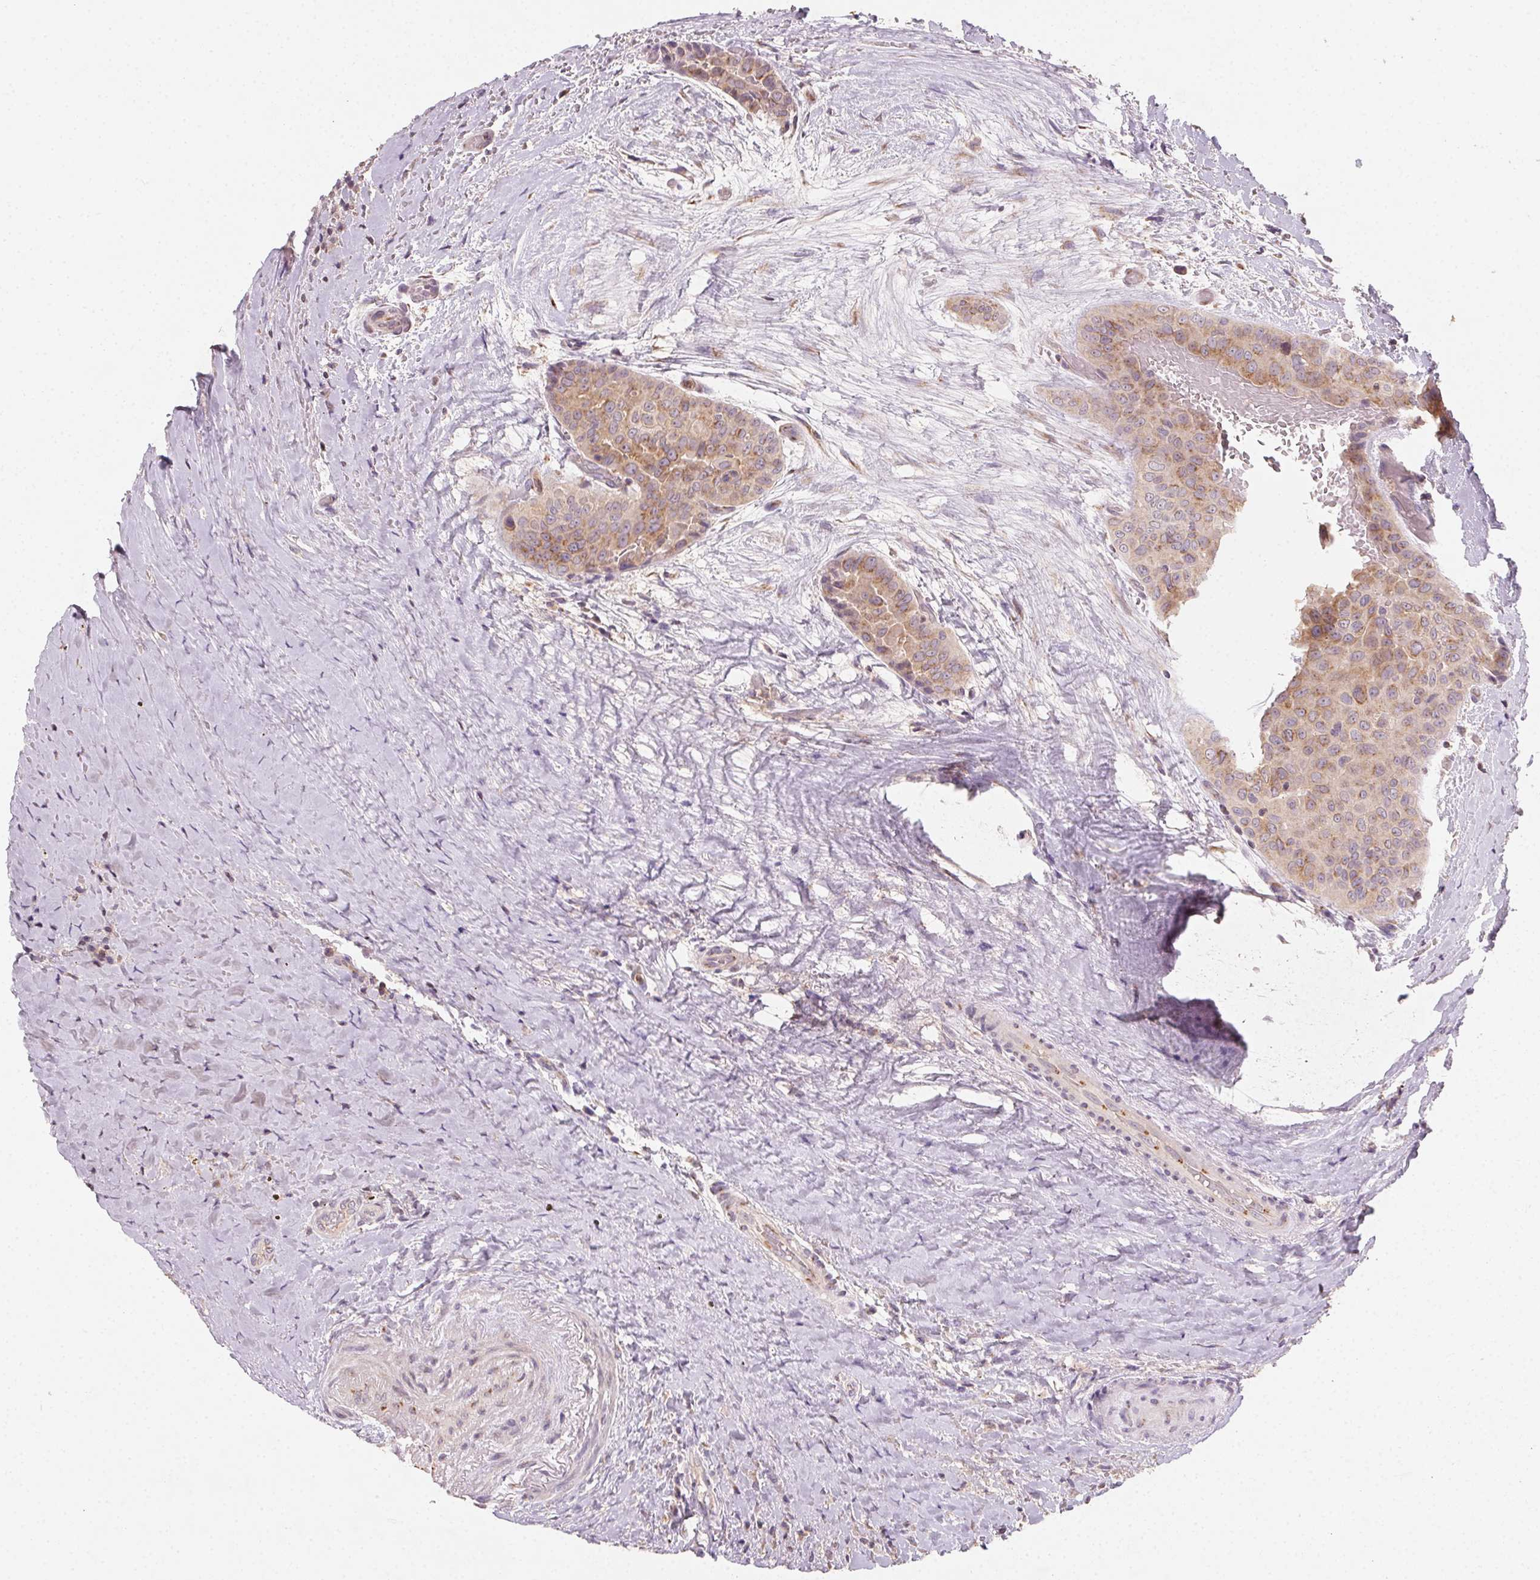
{"staining": {"intensity": "weak", "quantity": ">75%", "location": "cytoplasmic/membranous"}, "tissue": "thyroid cancer", "cell_type": "Tumor cells", "image_type": "cancer", "snomed": [{"axis": "morphology", "description": "Papillary adenocarcinoma, NOS"}, {"axis": "morphology", "description": "Papillary adenoma metastatic"}, {"axis": "topography", "description": "Thyroid gland"}], "caption": "This is a histology image of IHC staining of papillary adenoma metastatic (thyroid), which shows weak staining in the cytoplasmic/membranous of tumor cells.", "gene": "AP1S1", "patient": {"sex": "female", "age": 50}}